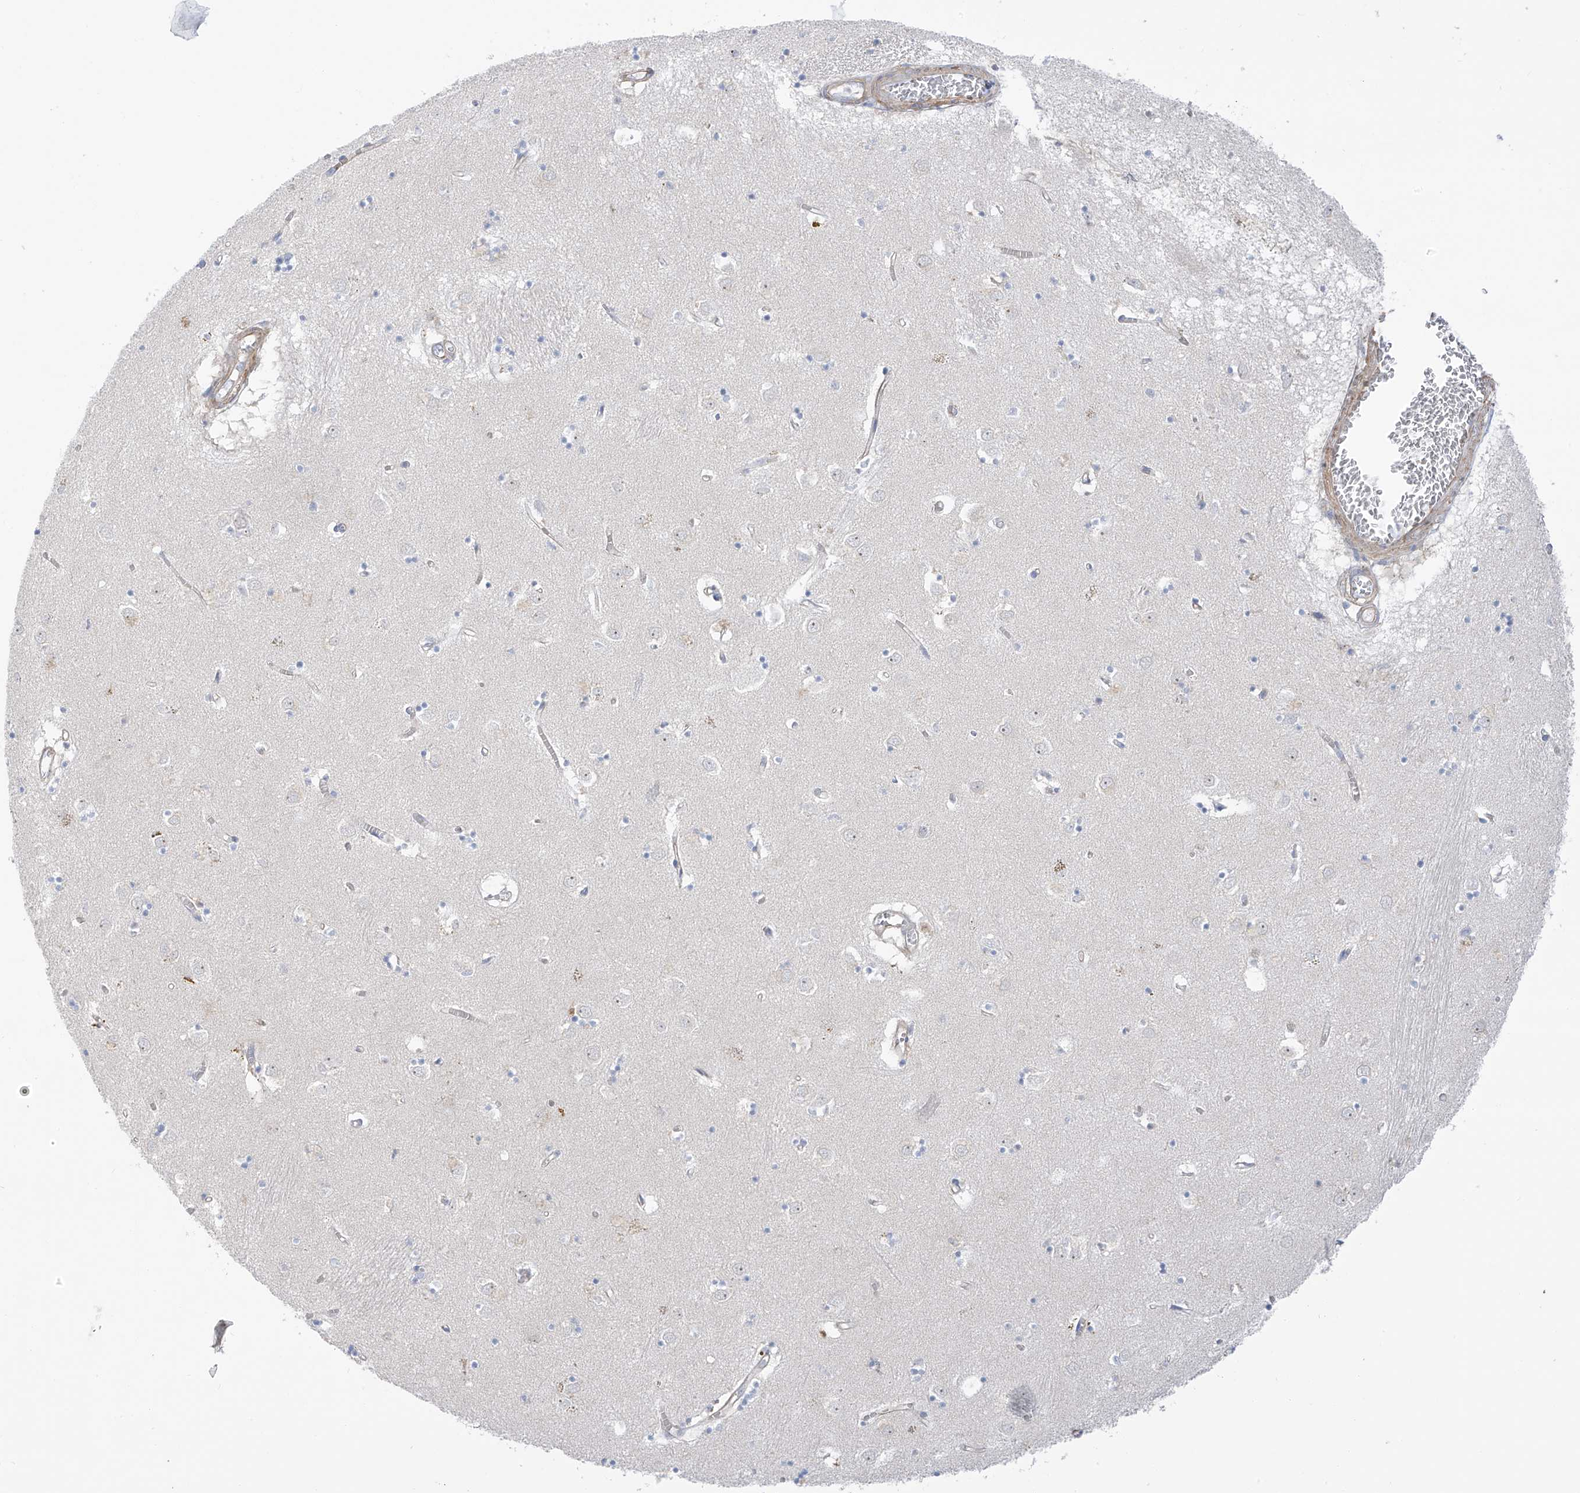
{"staining": {"intensity": "negative", "quantity": "none", "location": "none"}, "tissue": "caudate", "cell_type": "Glial cells", "image_type": "normal", "snomed": [{"axis": "morphology", "description": "Normal tissue, NOS"}, {"axis": "topography", "description": "Lateral ventricle wall"}], "caption": "The immunohistochemistry (IHC) histopathology image has no significant staining in glial cells of caudate.", "gene": "TAL2", "patient": {"sex": "male", "age": 70}}